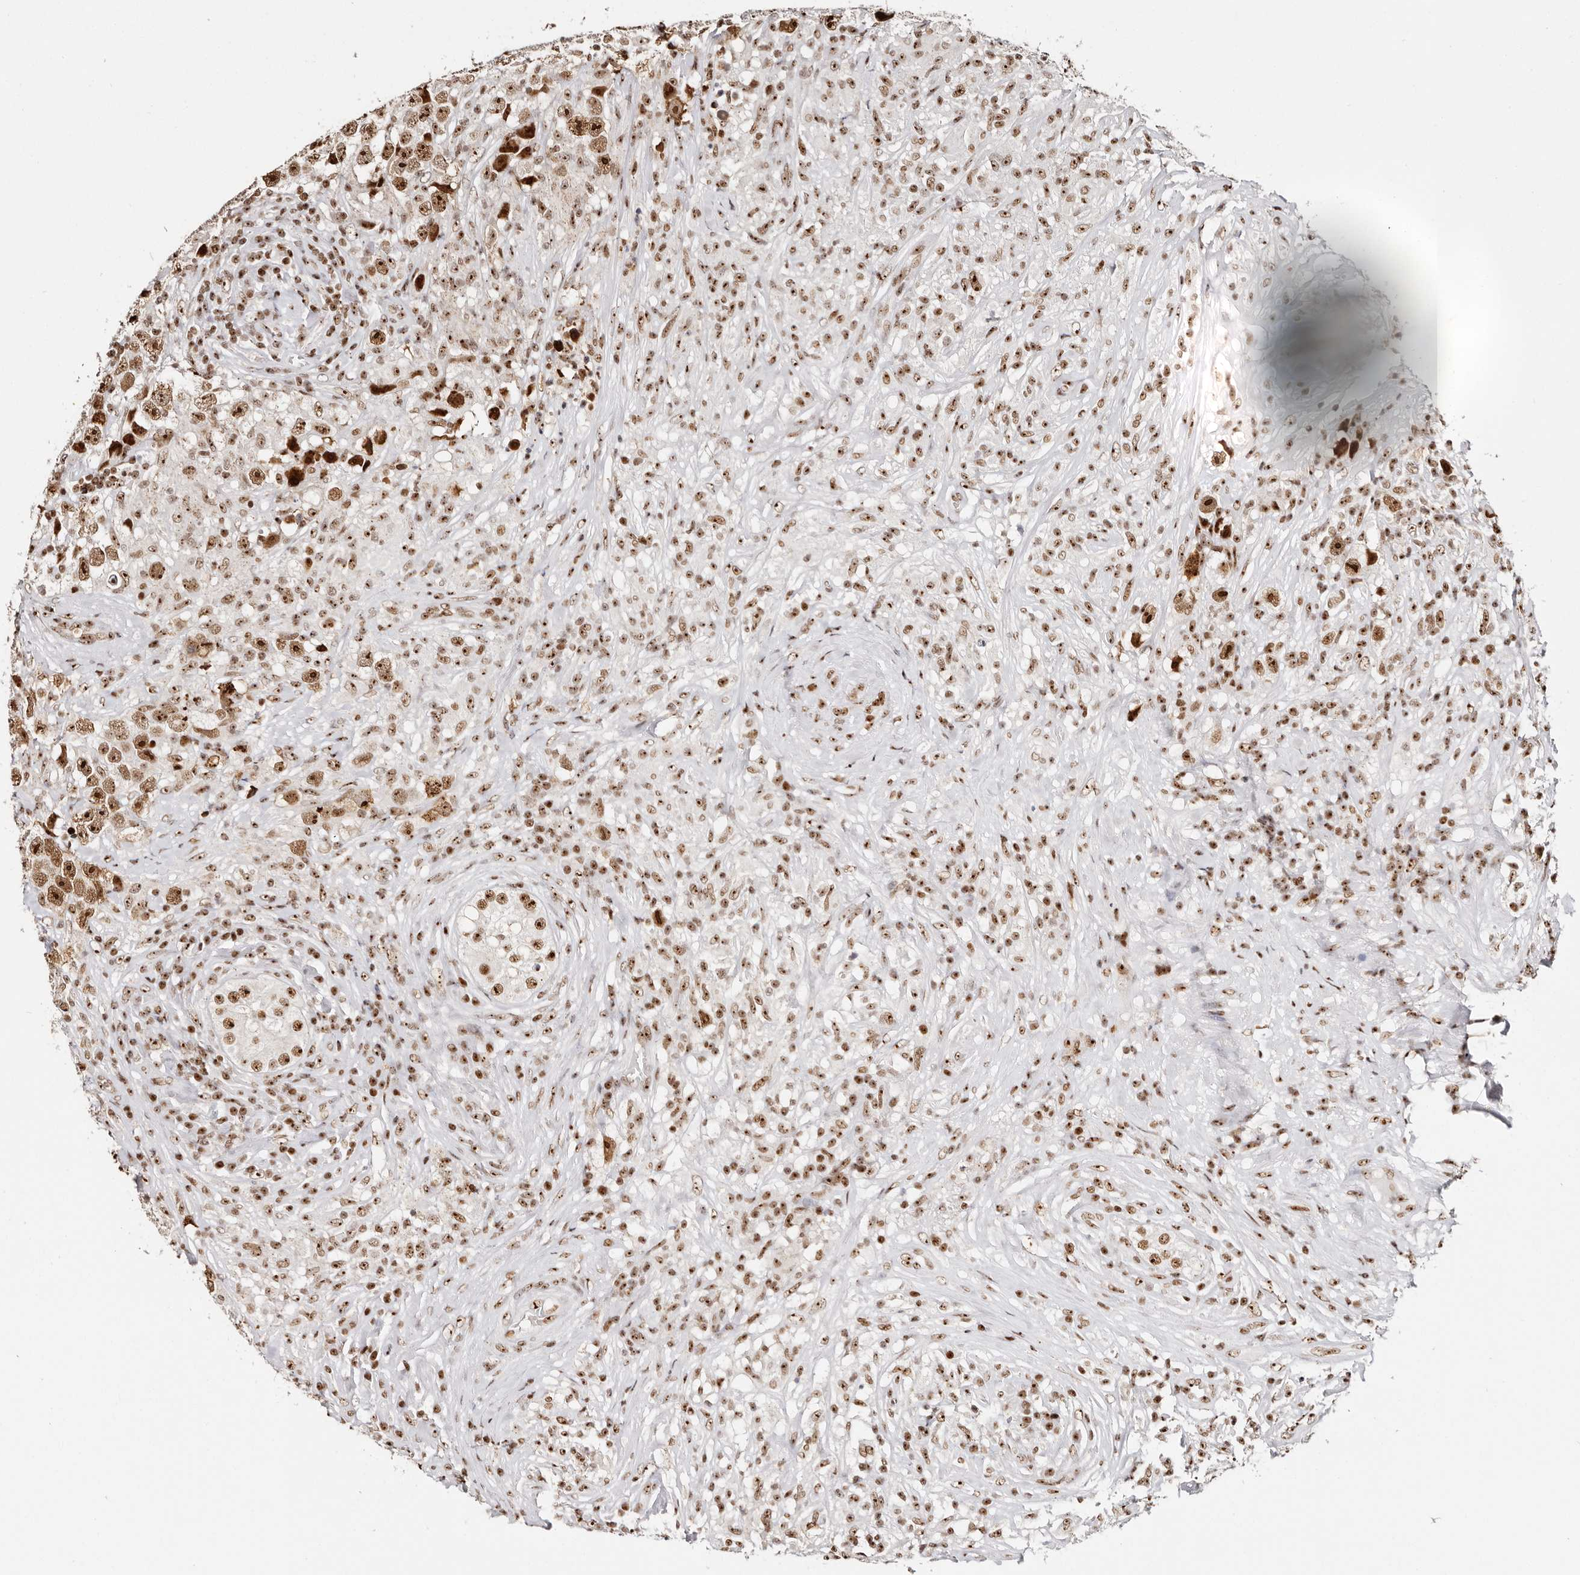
{"staining": {"intensity": "strong", "quantity": ">75%", "location": "nuclear"}, "tissue": "testis cancer", "cell_type": "Tumor cells", "image_type": "cancer", "snomed": [{"axis": "morphology", "description": "Seminoma, NOS"}, {"axis": "topography", "description": "Testis"}], "caption": "IHC image of seminoma (testis) stained for a protein (brown), which exhibits high levels of strong nuclear expression in approximately >75% of tumor cells.", "gene": "IQGAP3", "patient": {"sex": "male", "age": 49}}